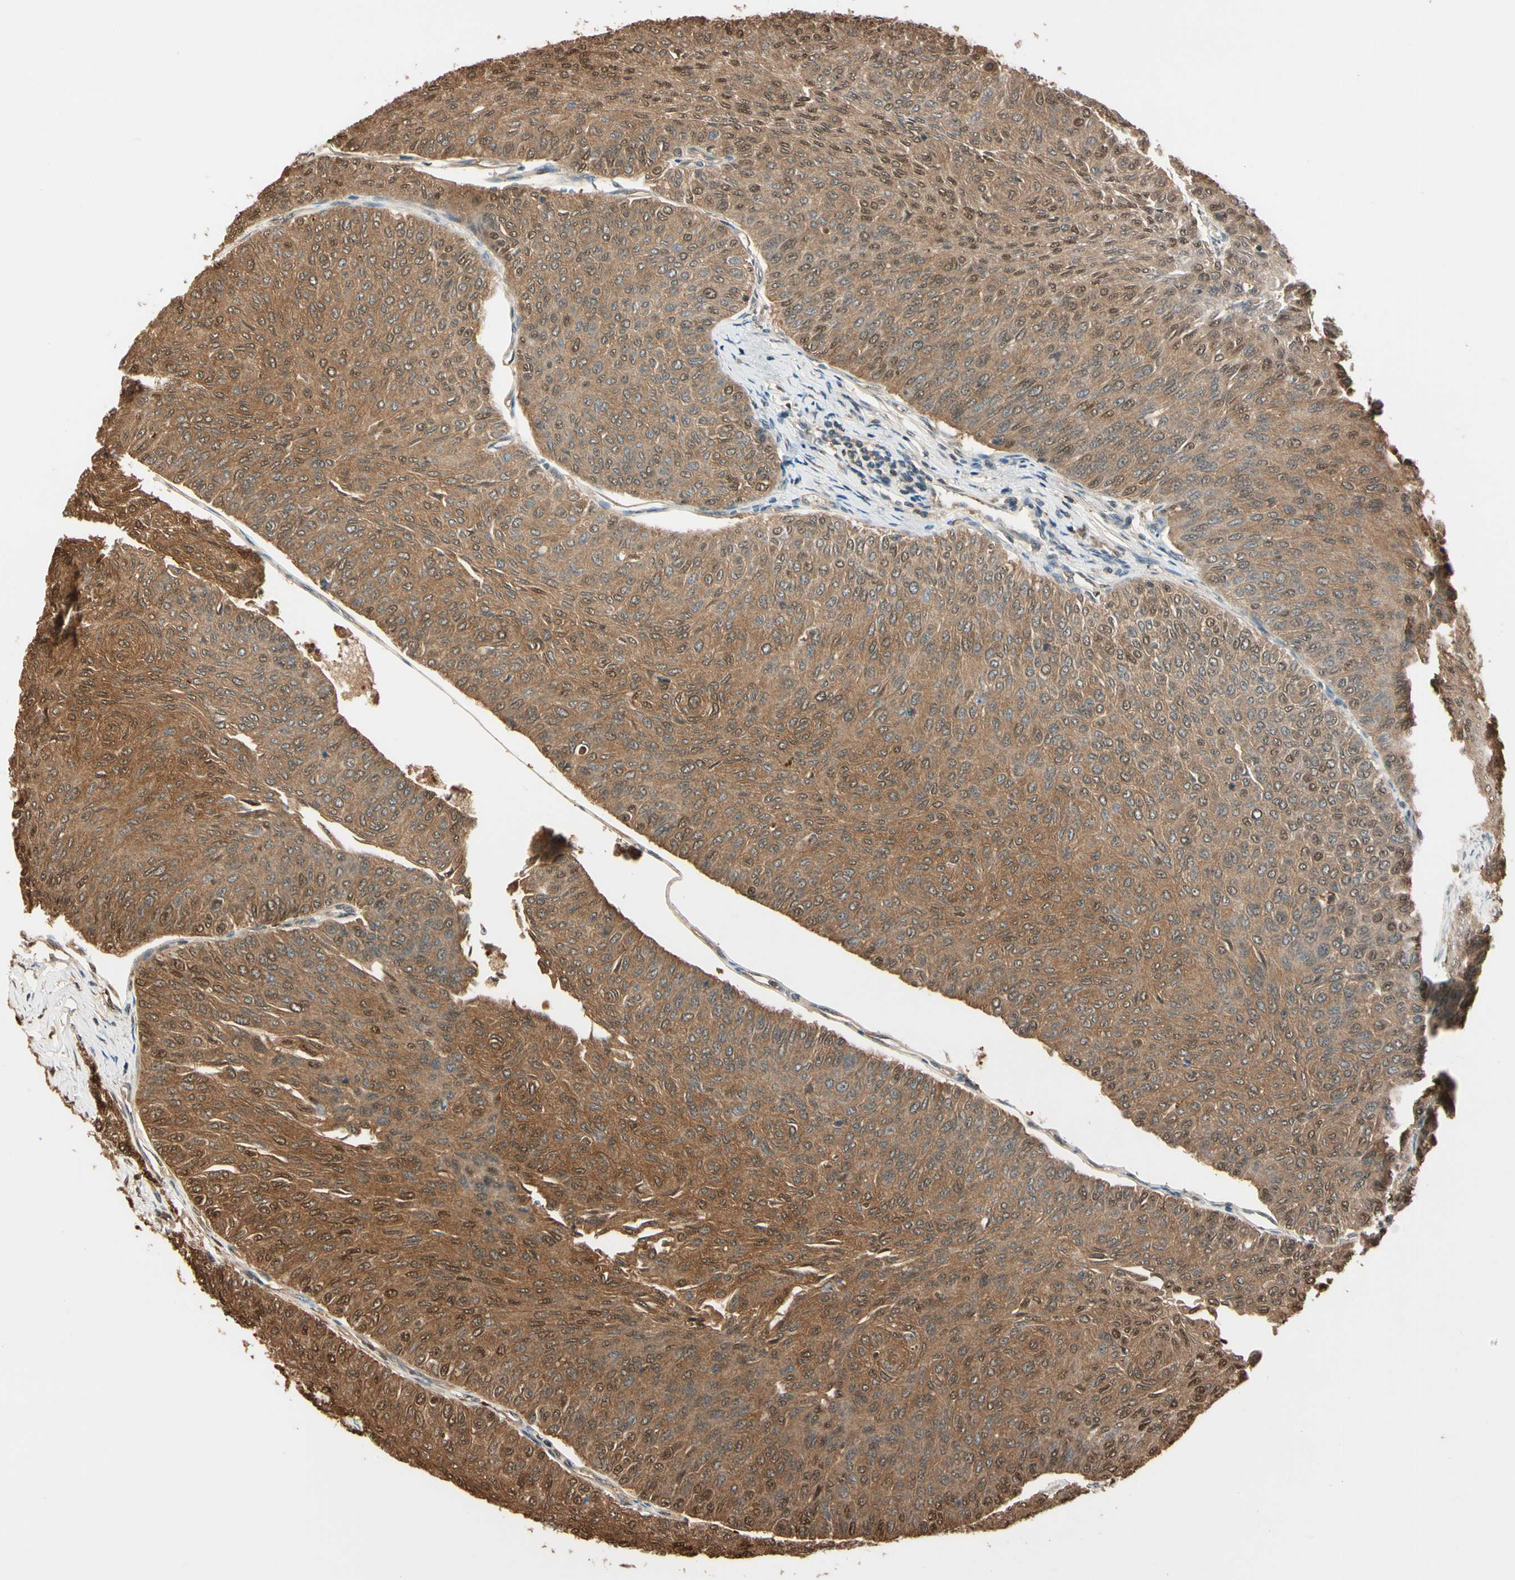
{"staining": {"intensity": "moderate", "quantity": ">75%", "location": "cytoplasmic/membranous,nuclear"}, "tissue": "urothelial cancer", "cell_type": "Tumor cells", "image_type": "cancer", "snomed": [{"axis": "morphology", "description": "Urothelial carcinoma, Low grade"}, {"axis": "topography", "description": "Urinary bladder"}], "caption": "Urothelial carcinoma (low-grade) tissue shows moderate cytoplasmic/membranous and nuclear staining in approximately >75% of tumor cells Nuclei are stained in blue.", "gene": "PNCK", "patient": {"sex": "male", "age": 78}}